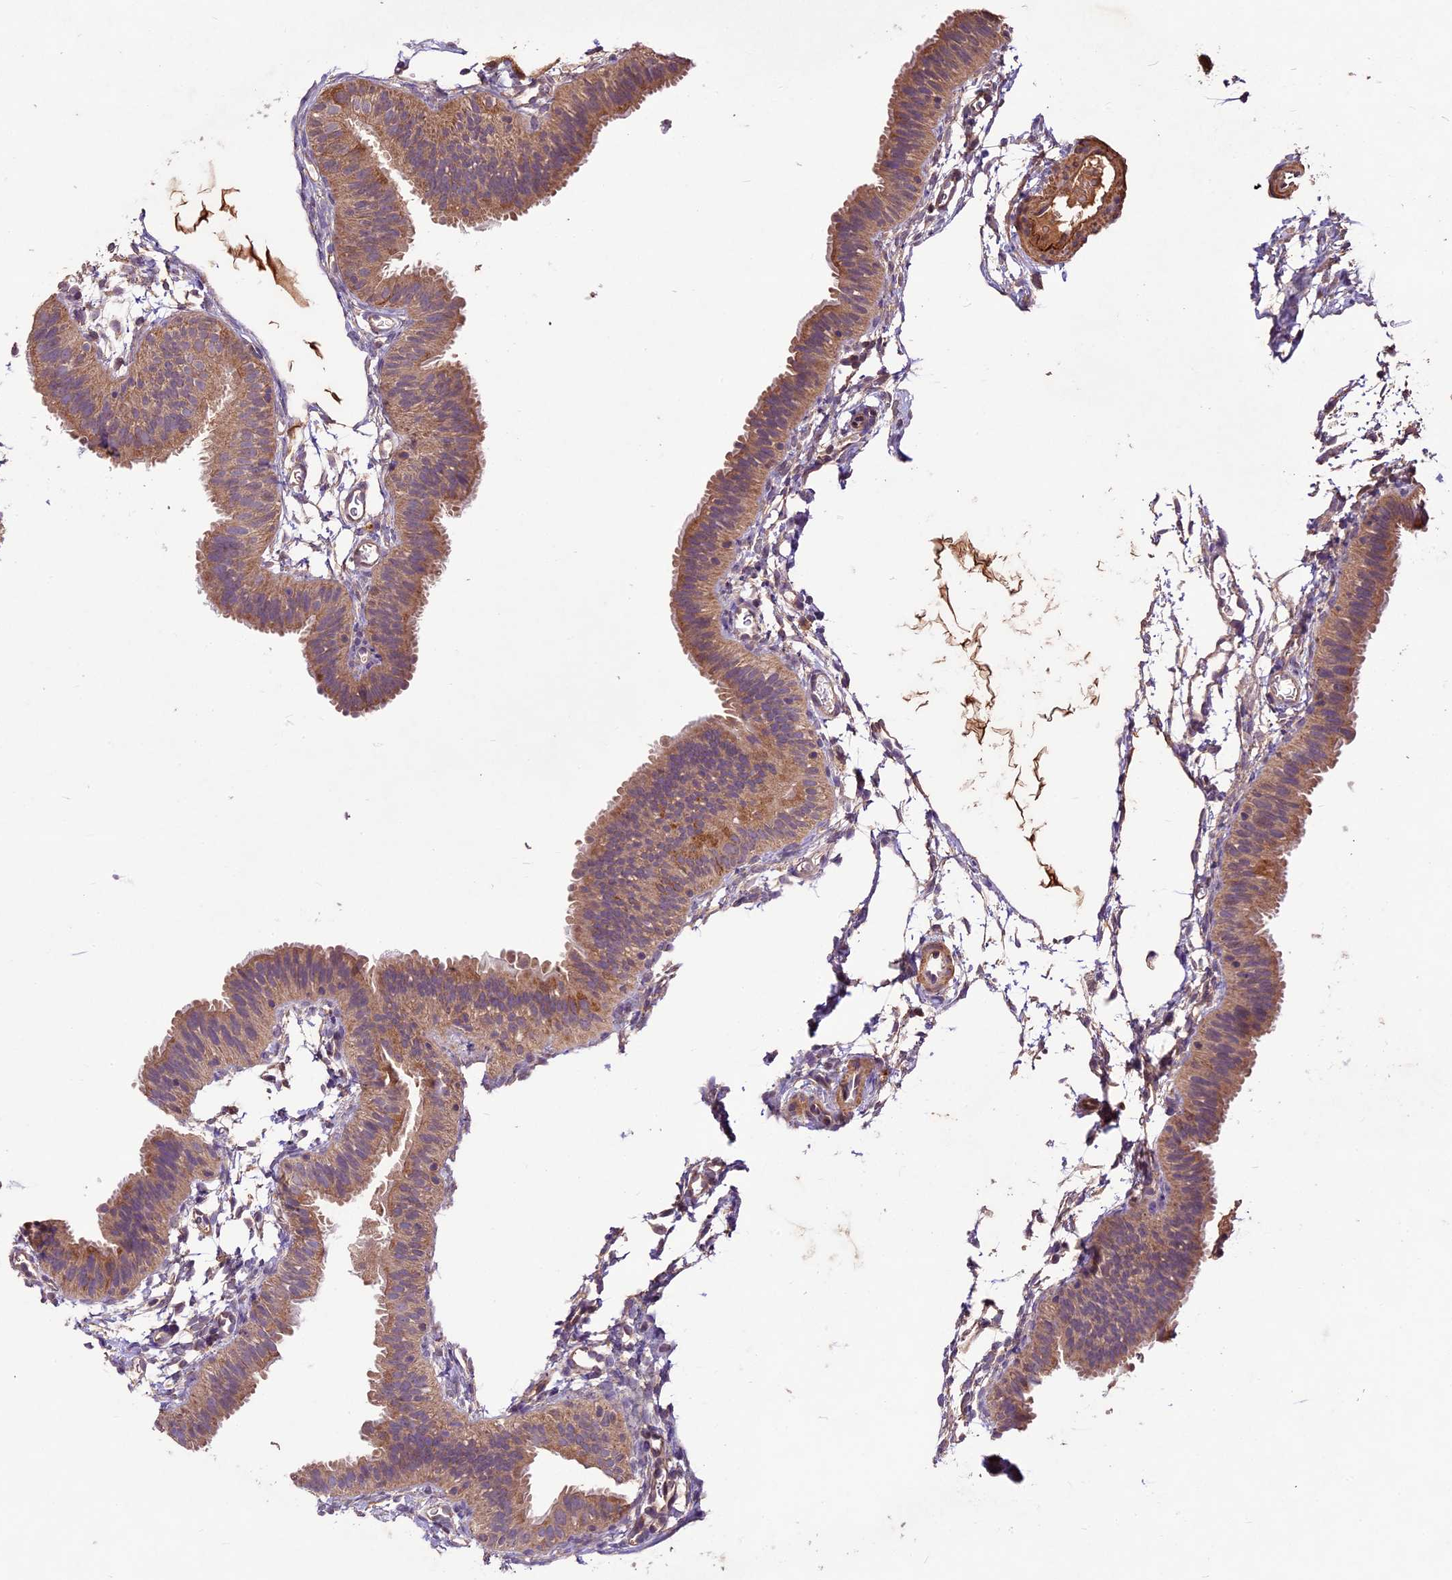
{"staining": {"intensity": "moderate", "quantity": ">75%", "location": "cytoplasmic/membranous"}, "tissue": "fallopian tube", "cell_type": "Glandular cells", "image_type": "normal", "snomed": [{"axis": "morphology", "description": "Normal tissue, NOS"}, {"axis": "topography", "description": "Fallopian tube"}], "caption": "Protein expression analysis of benign fallopian tube exhibits moderate cytoplasmic/membranous expression in about >75% of glandular cells. Nuclei are stained in blue.", "gene": "CRLF1", "patient": {"sex": "female", "age": 35}}